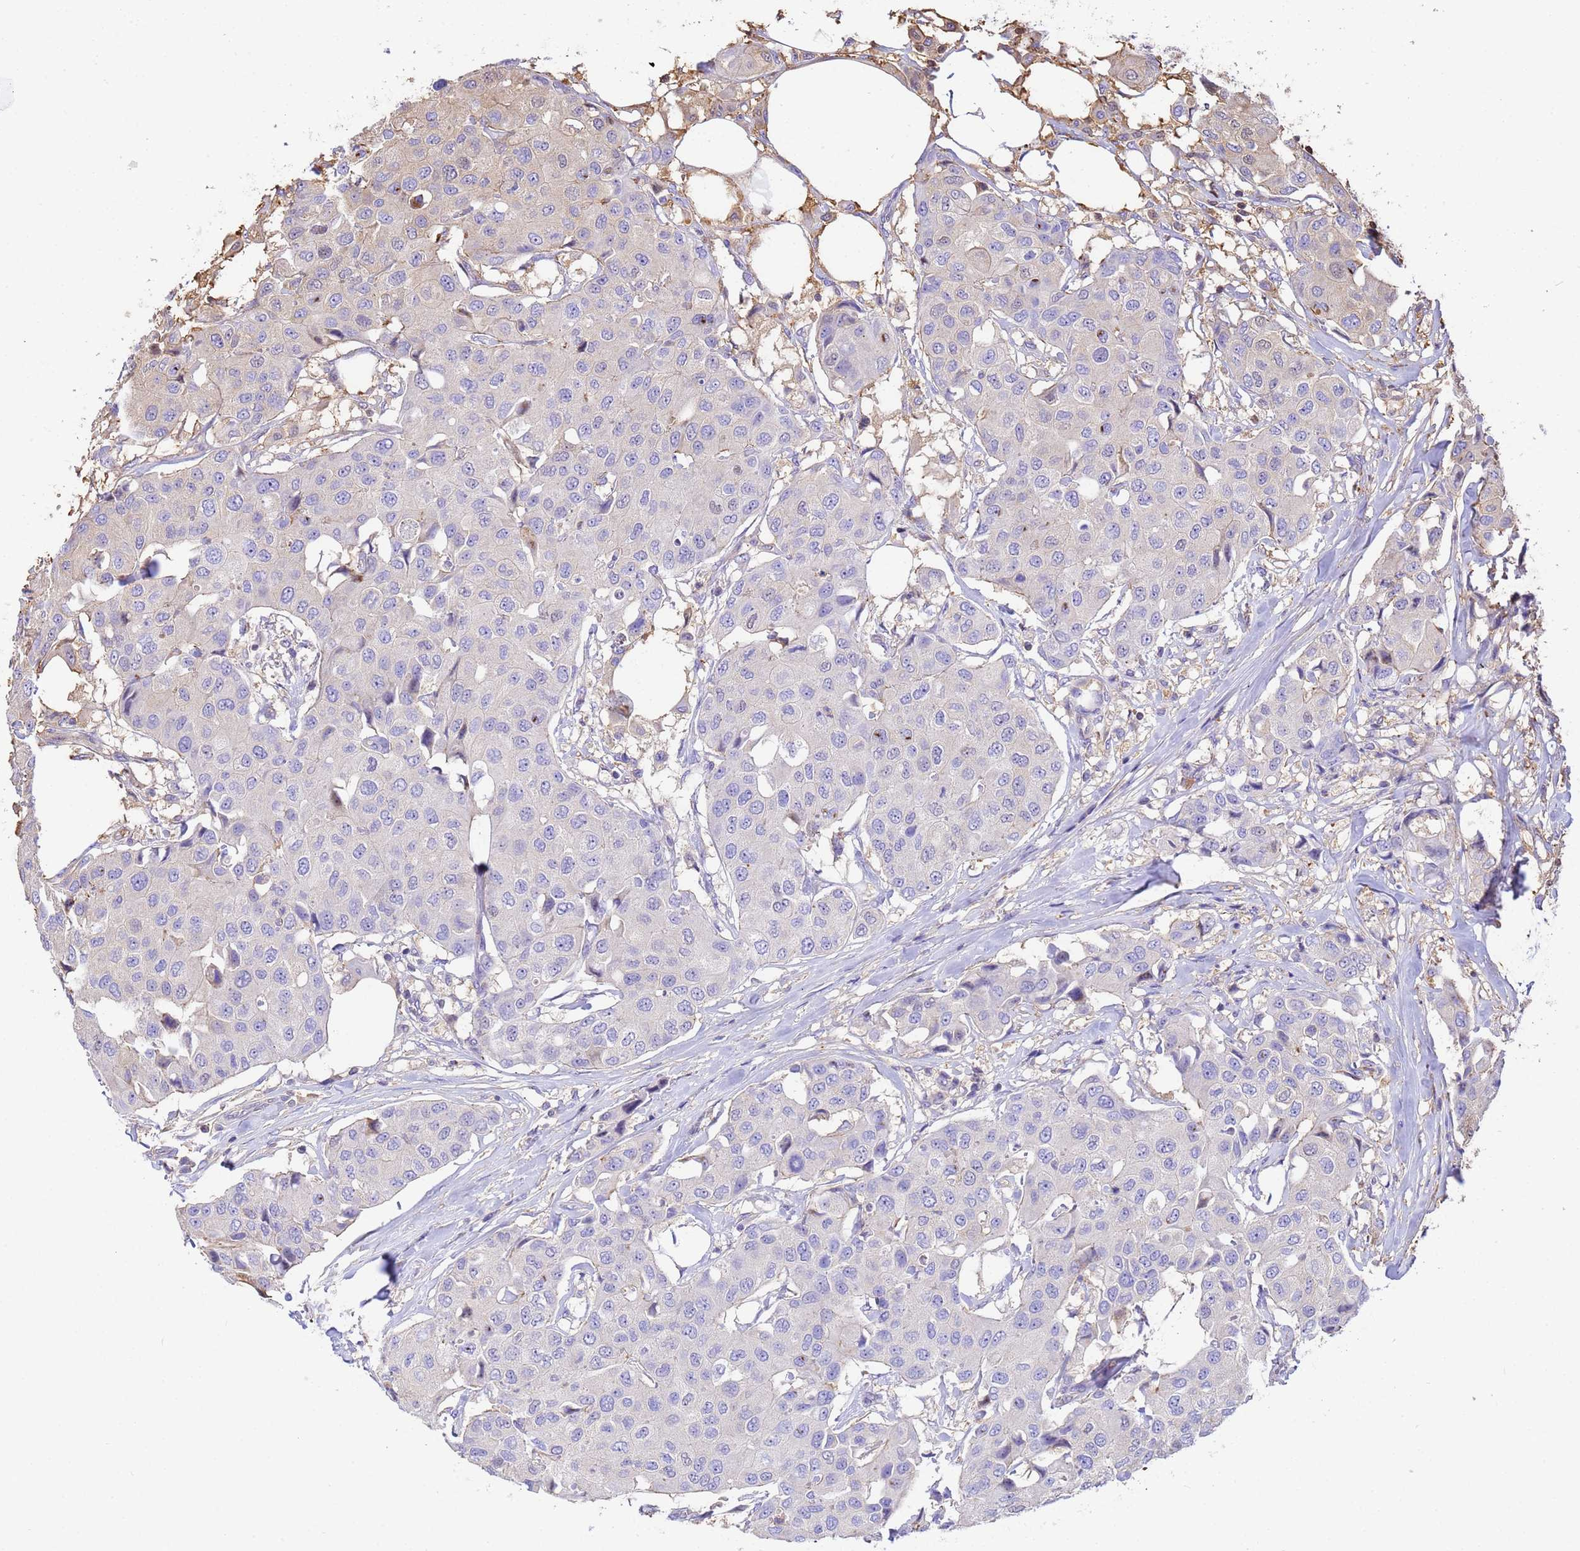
{"staining": {"intensity": "negative", "quantity": "none", "location": "none"}, "tissue": "breast cancer", "cell_type": "Tumor cells", "image_type": "cancer", "snomed": [{"axis": "morphology", "description": "Duct carcinoma"}, {"axis": "topography", "description": "Breast"}], "caption": "Breast cancer was stained to show a protein in brown. There is no significant positivity in tumor cells.", "gene": "WDR64", "patient": {"sex": "female", "age": 80}}